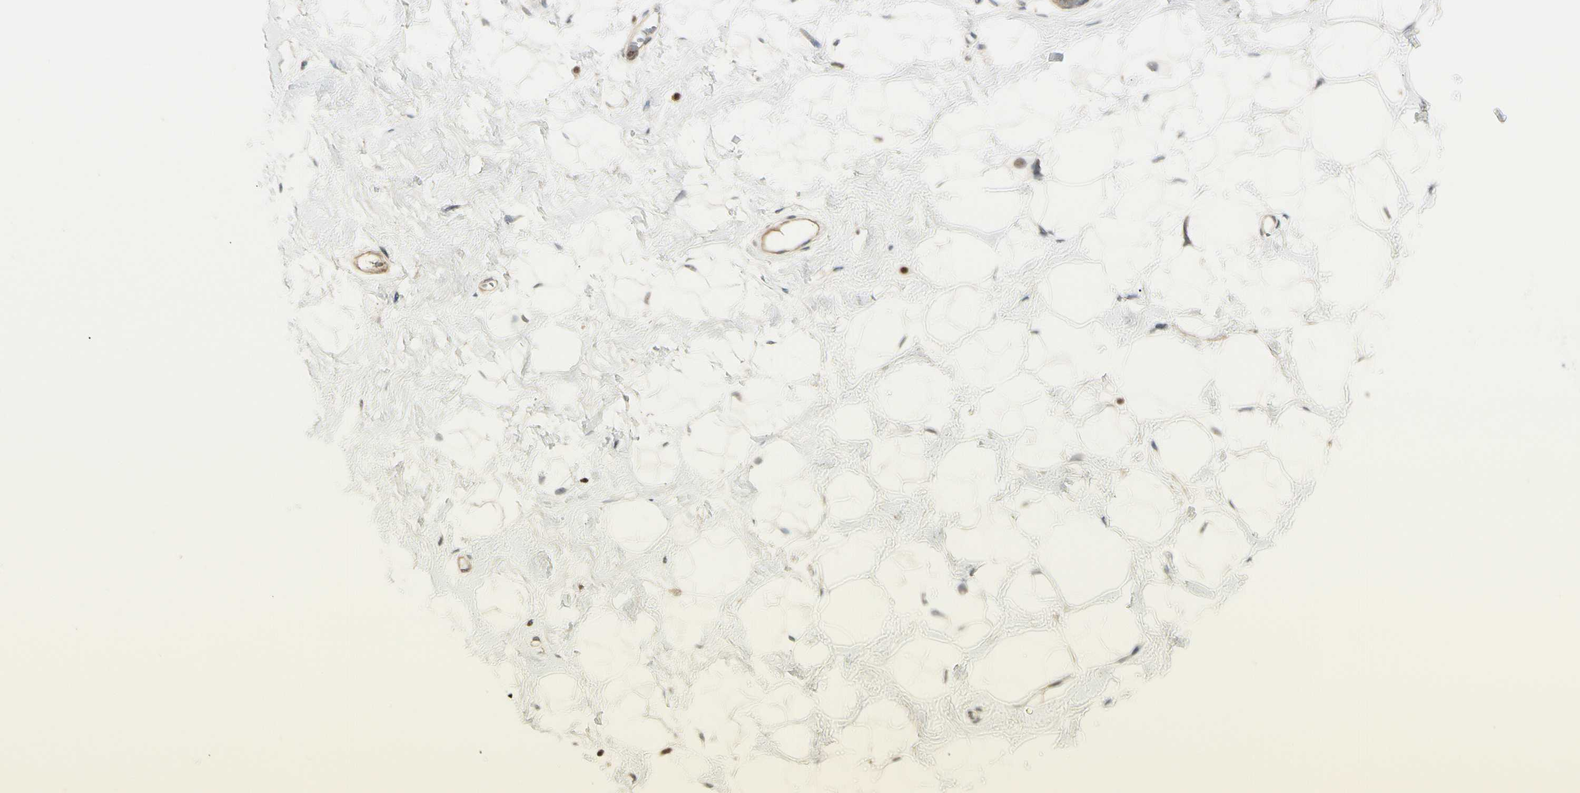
{"staining": {"intensity": "weak", "quantity": ">75%", "location": "cytoplasmic/membranous"}, "tissue": "breast", "cell_type": "Adipocytes", "image_type": "normal", "snomed": [{"axis": "morphology", "description": "Normal tissue, NOS"}, {"axis": "topography", "description": "Breast"}], "caption": "High-magnification brightfield microscopy of unremarkable breast stained with DAB (3,3'-diaminobenzidine) (brown) and counterstained with hematoxylin (blue). adipocytes exhibit weak cytoplasmic/membranous expression is seen in about>75% of cells.", "gene": "NFYA", "patient": {"sex": "female", "age": 23}}